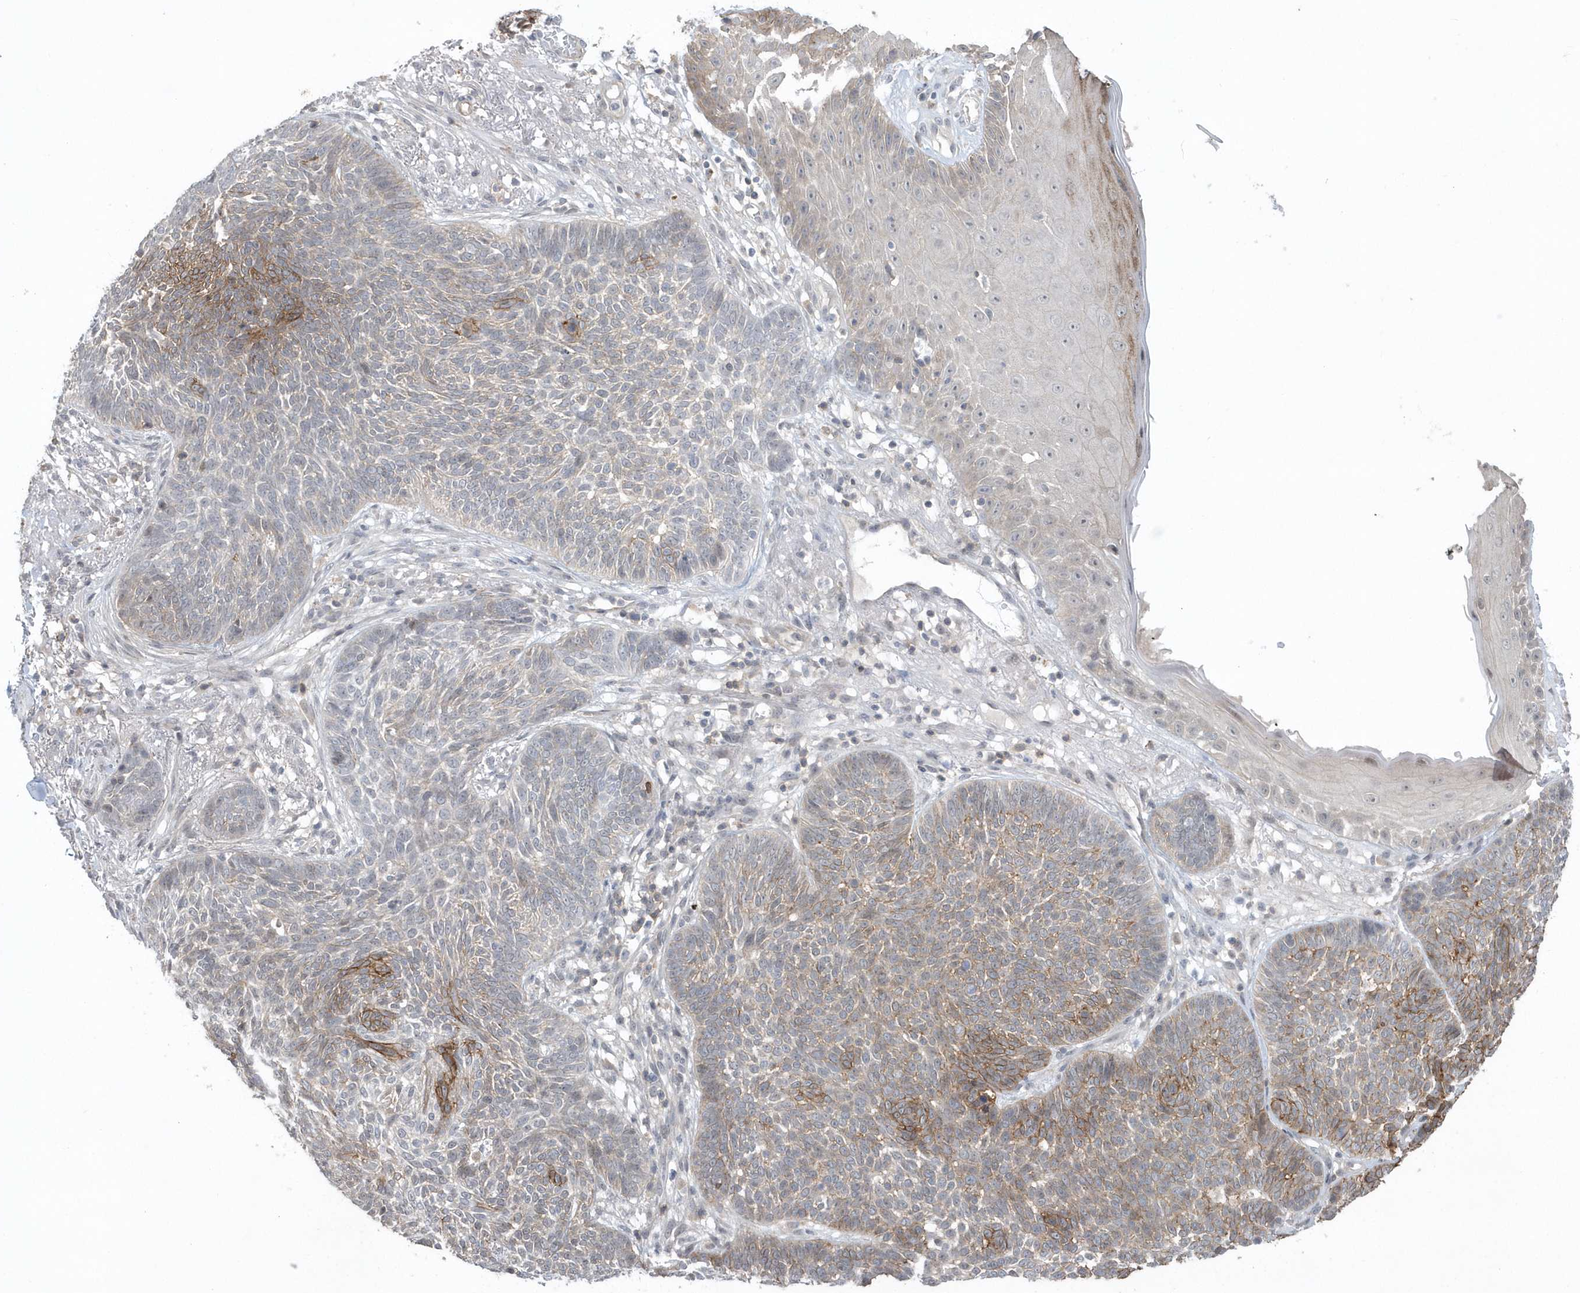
{"staining": {"intensity": "moderate", "quantity": "25%-75%", "location": "cytoplasmic/membranous"}, "tissue": "skin cancer", "cell_type": "Tumor cells", "image_type": "cancer", "snomed": [{"axis": "morphology", "description": "Normal tissue, NOS"}, {"axis": "morphology", "description": "Basal cell carcinoma"}, {"axis": "topography", "description": "Skin"}], "caption": "Protein expression analysis of skin cancer (basal cell carcinoma) displays moderate cytoplasmic/membranous expression in approximately 25%-75% of tumor cells.", "gene": "CRIP3", "patient": {"sex": "male", "age": 64}}